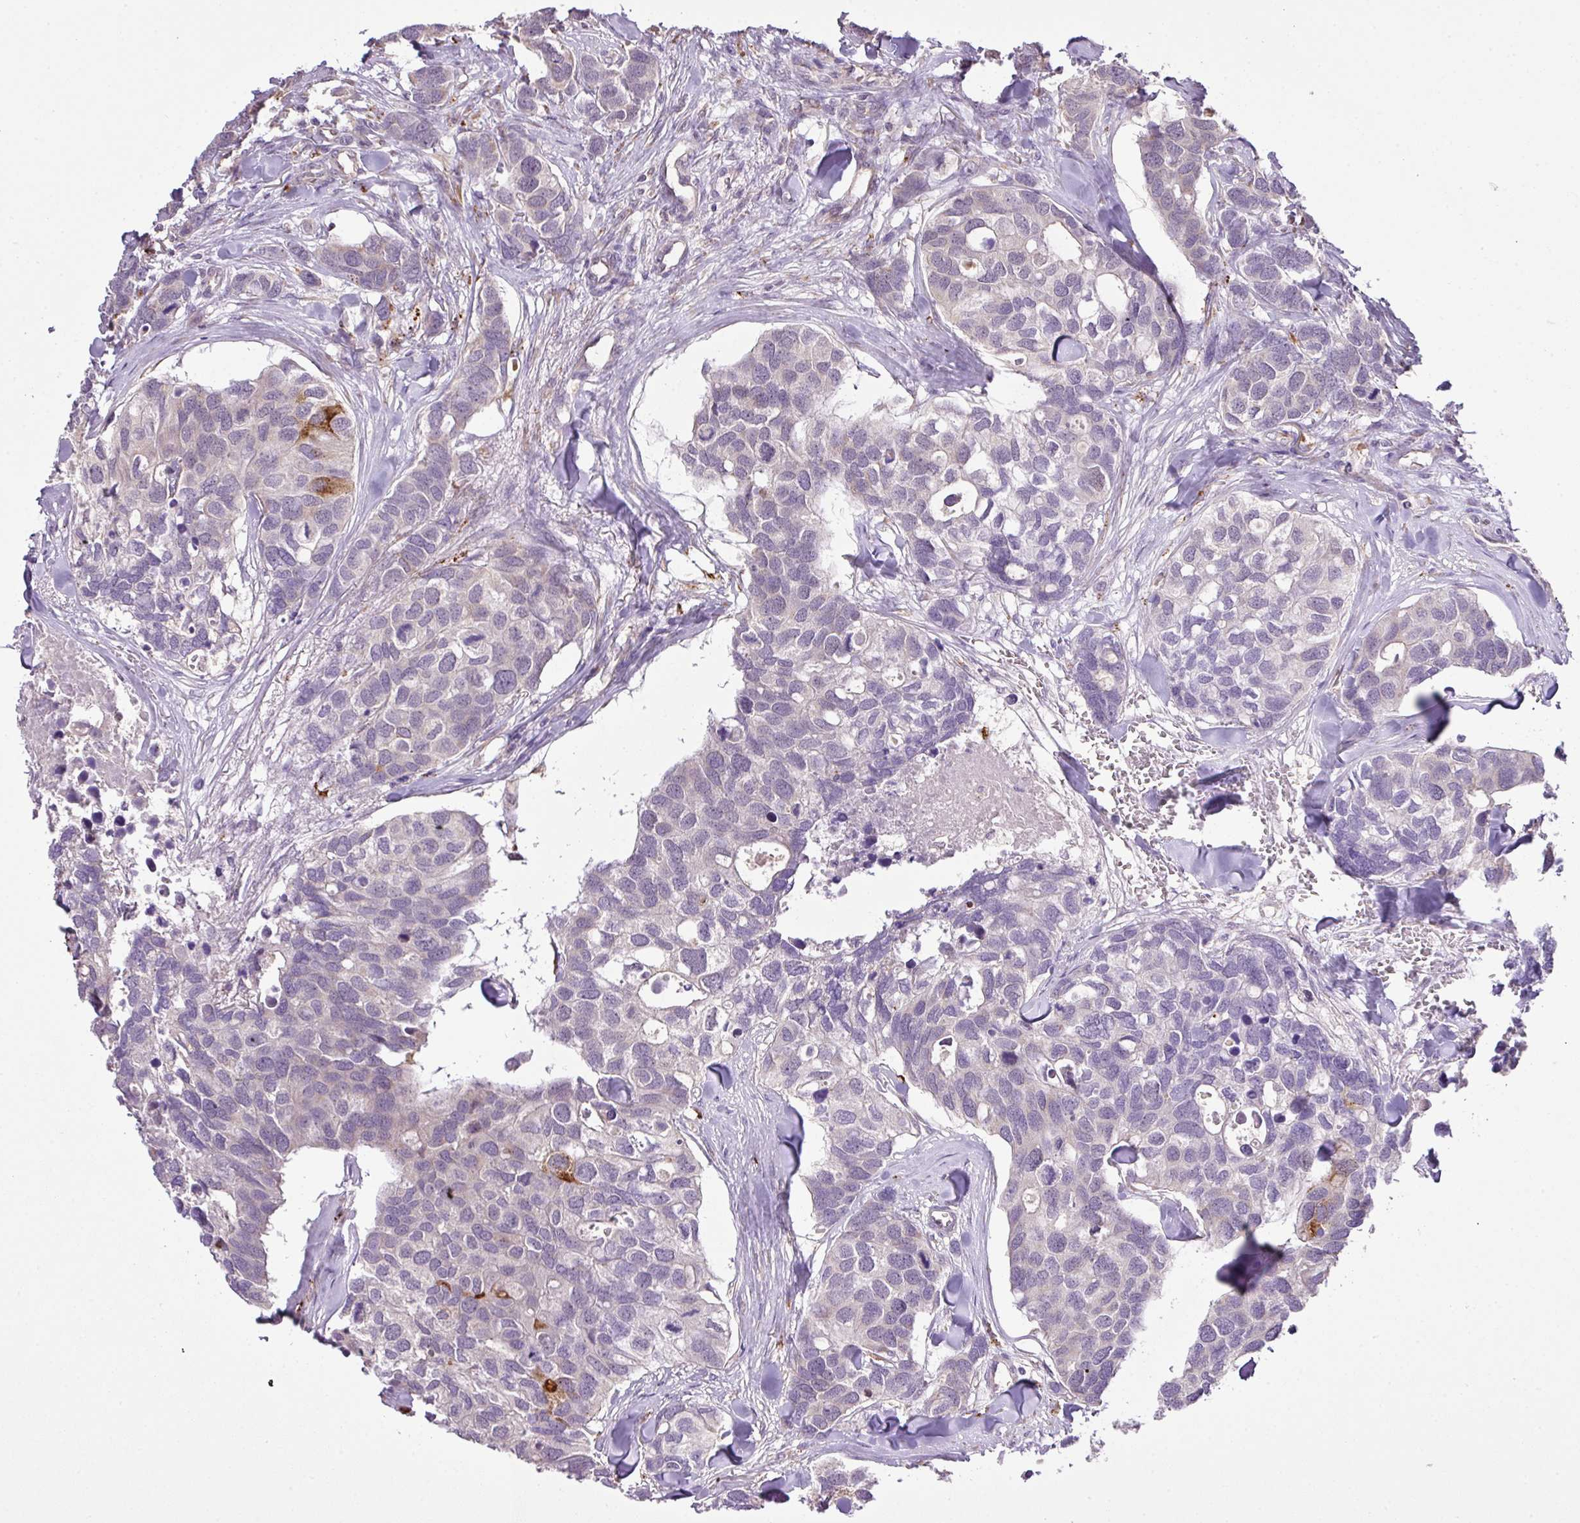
{"staining": {"intensity": "moderate", "quantity": "<25%", "location": "cytoplasmic/membranous"}, "tissue": "breast cancer", "cell_type": "Tumor cells", "image_type": "cancer", "snomed": [{"axis": "morphology", "description": "Duct carcinoma"}, {"axis": "topography", "description": "Breast"}], "caption": "Brown immunohistochemical staining in human infiltrating ductal carcinoma (breast) displays moderate cytoplasmic/membranous positivity in about <25% of tumor cells. The staining was performed using DAB, with brown indicating positive protein expression. Nuclei are stained blue with hematoxylin.", "gene": "SMCO4", "patient": {"sex": "female", "age": 83}}